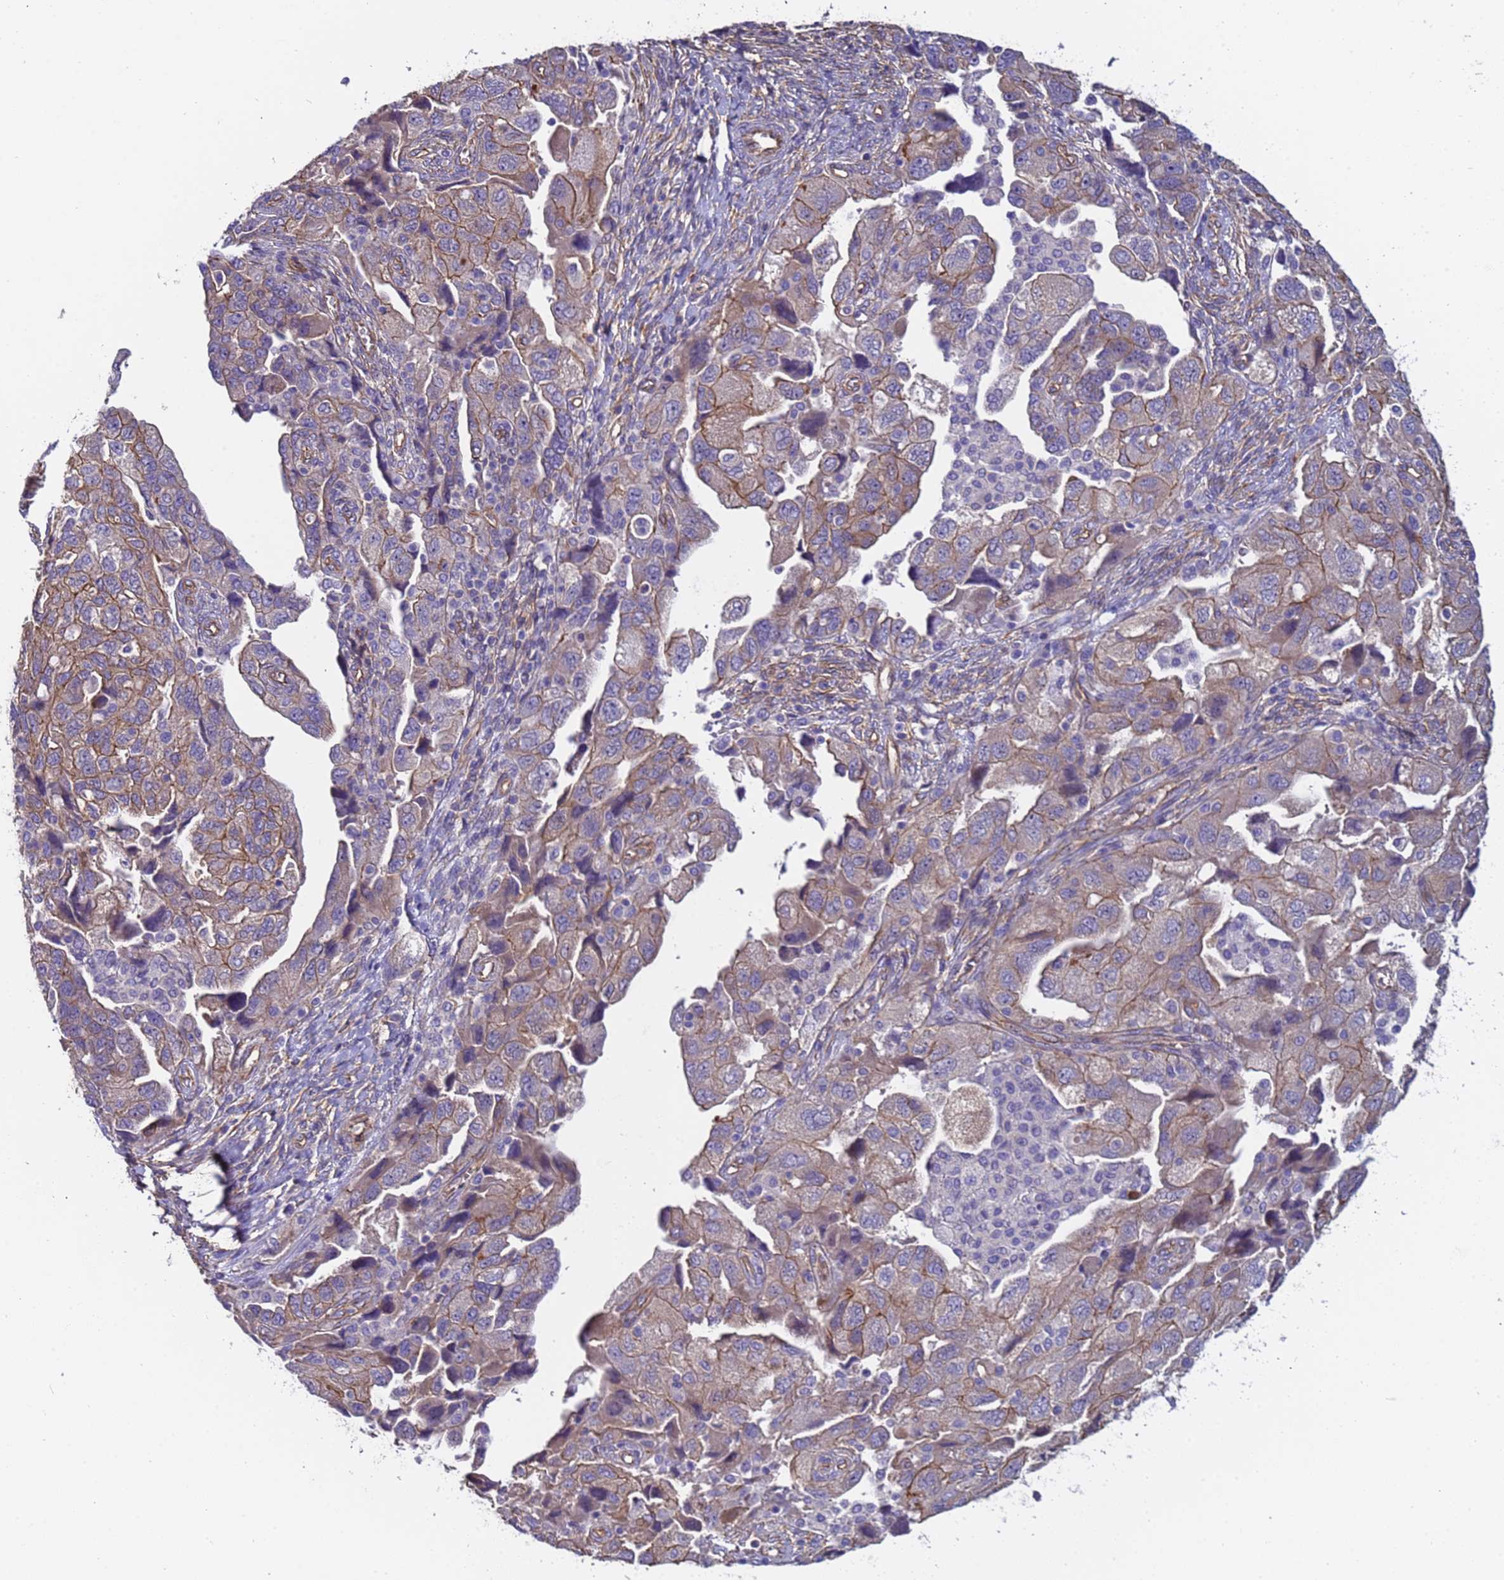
{"staining": {"intensity": "moderate", "quantity": "25%-75%", "location": "cytoplasmic/membranous"}, "tissue": "ovarian cancer", "cell_type": "Tumor cells", "image_type": "cancer", "snomed": [{"axis": "morphology", "description": "Carcinoma, NOS"}, {"axis": "morphology", "description": "Cystadenocarcinoma, serous, NOS"}, {"axis": "topography", "description": "Ovary"}], "caption": "Protein staining displays moderate cytoplasmic/membranous positivity in about 25%-75% of tumor cells in ovarian carcinoma.", "gene": "ZNF248", "patient": {"sex": "female", "age": 69}}